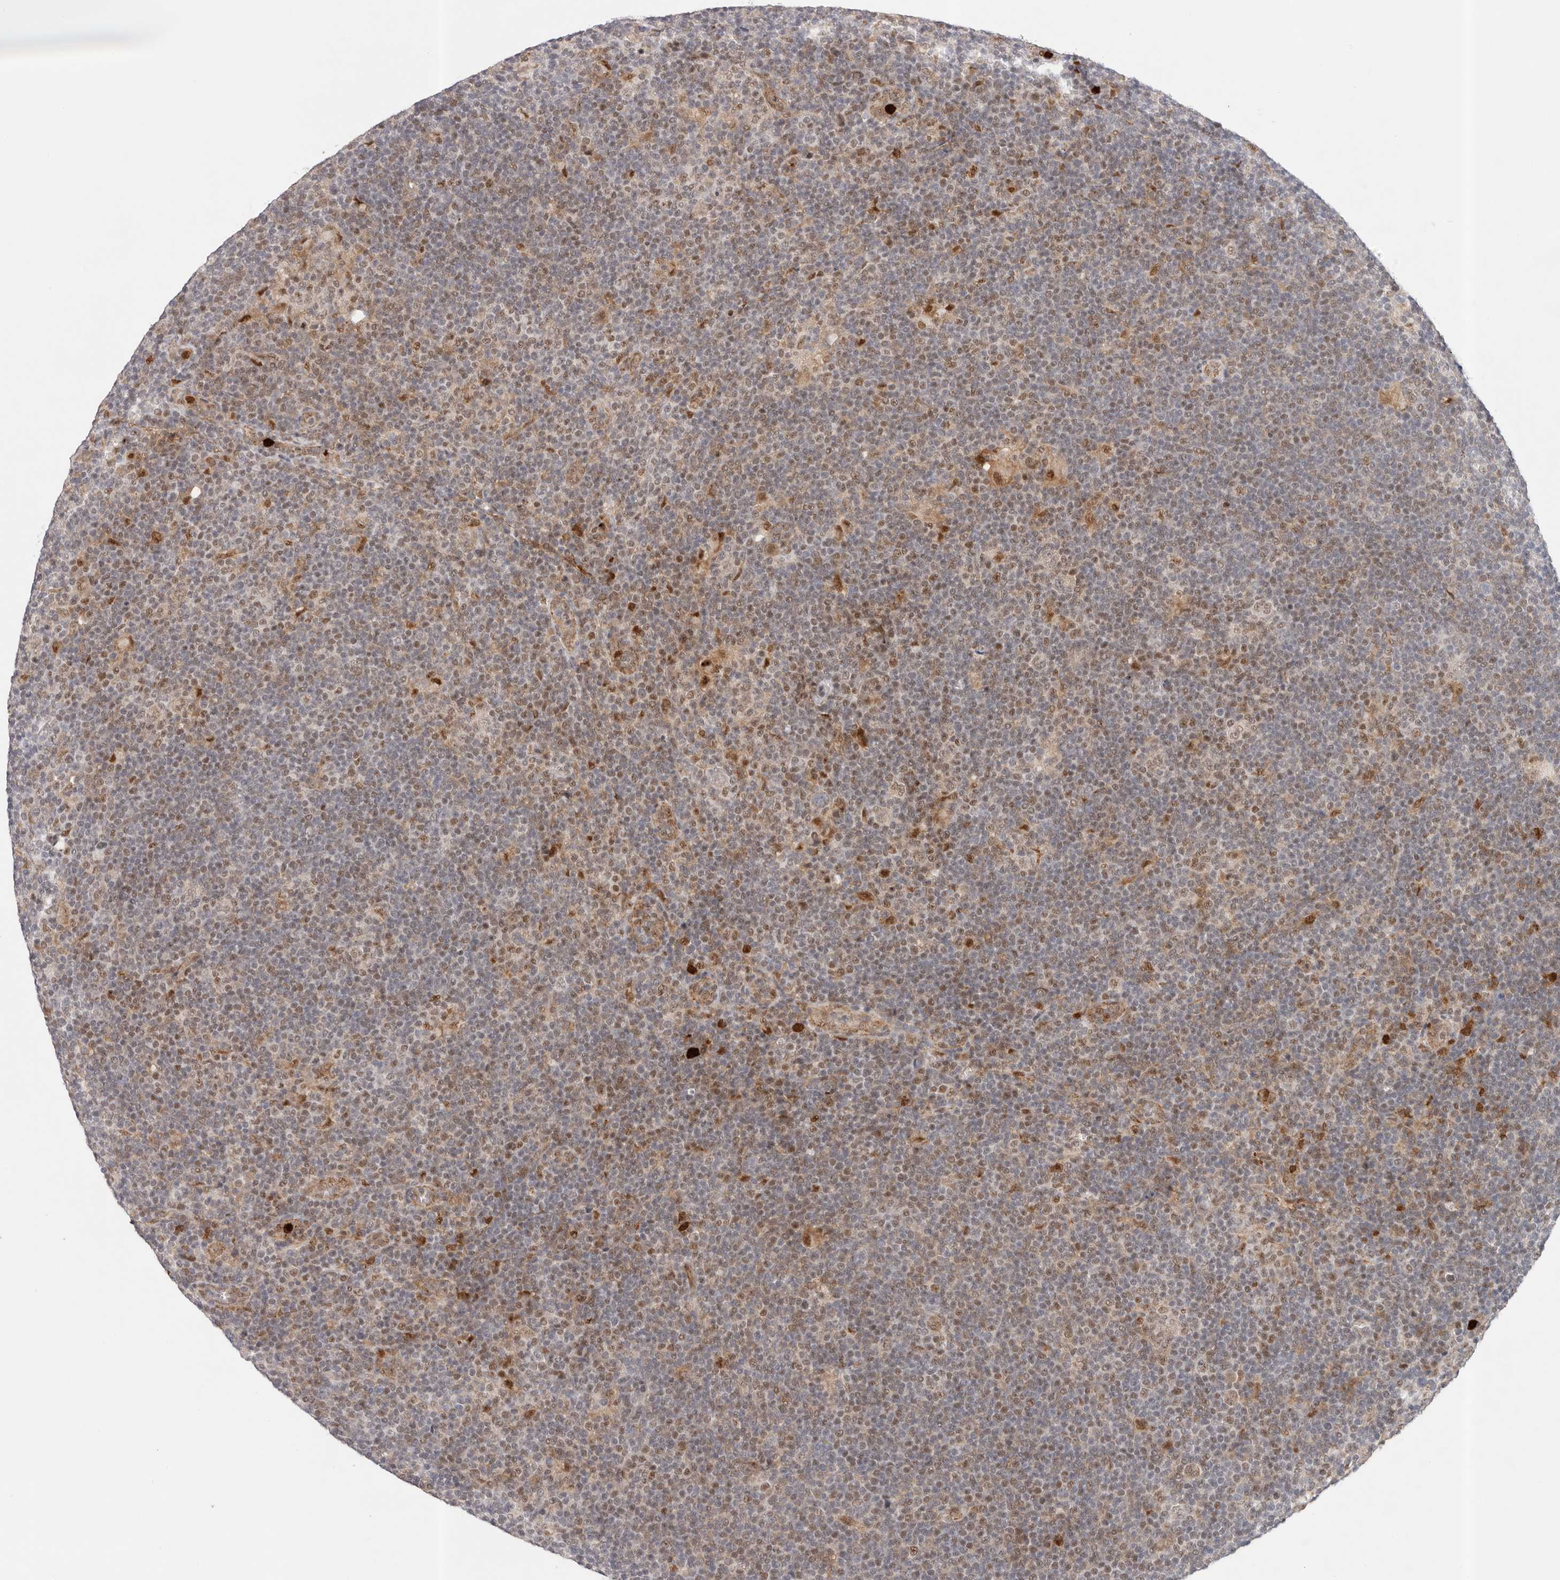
{"staining": {"intensity": "moderate", "quantity": ">75%", "location": "nuclear"}, "tissue": "lymphoma", "cell_type": "Tumor cells", "image_type": "cancer", "snomed": [{"axis": "morphology", "description": "Hodgkin's disease, NOS"}, {"axis": "topography", "description": "Lymph node"}], "caption": "Moderate nuclear positivity is identified in approximately >75% of tumor cells in Hodgkin's disease.", "gene": "AFDN", "patient": {"sex": "female", "age": 57}}